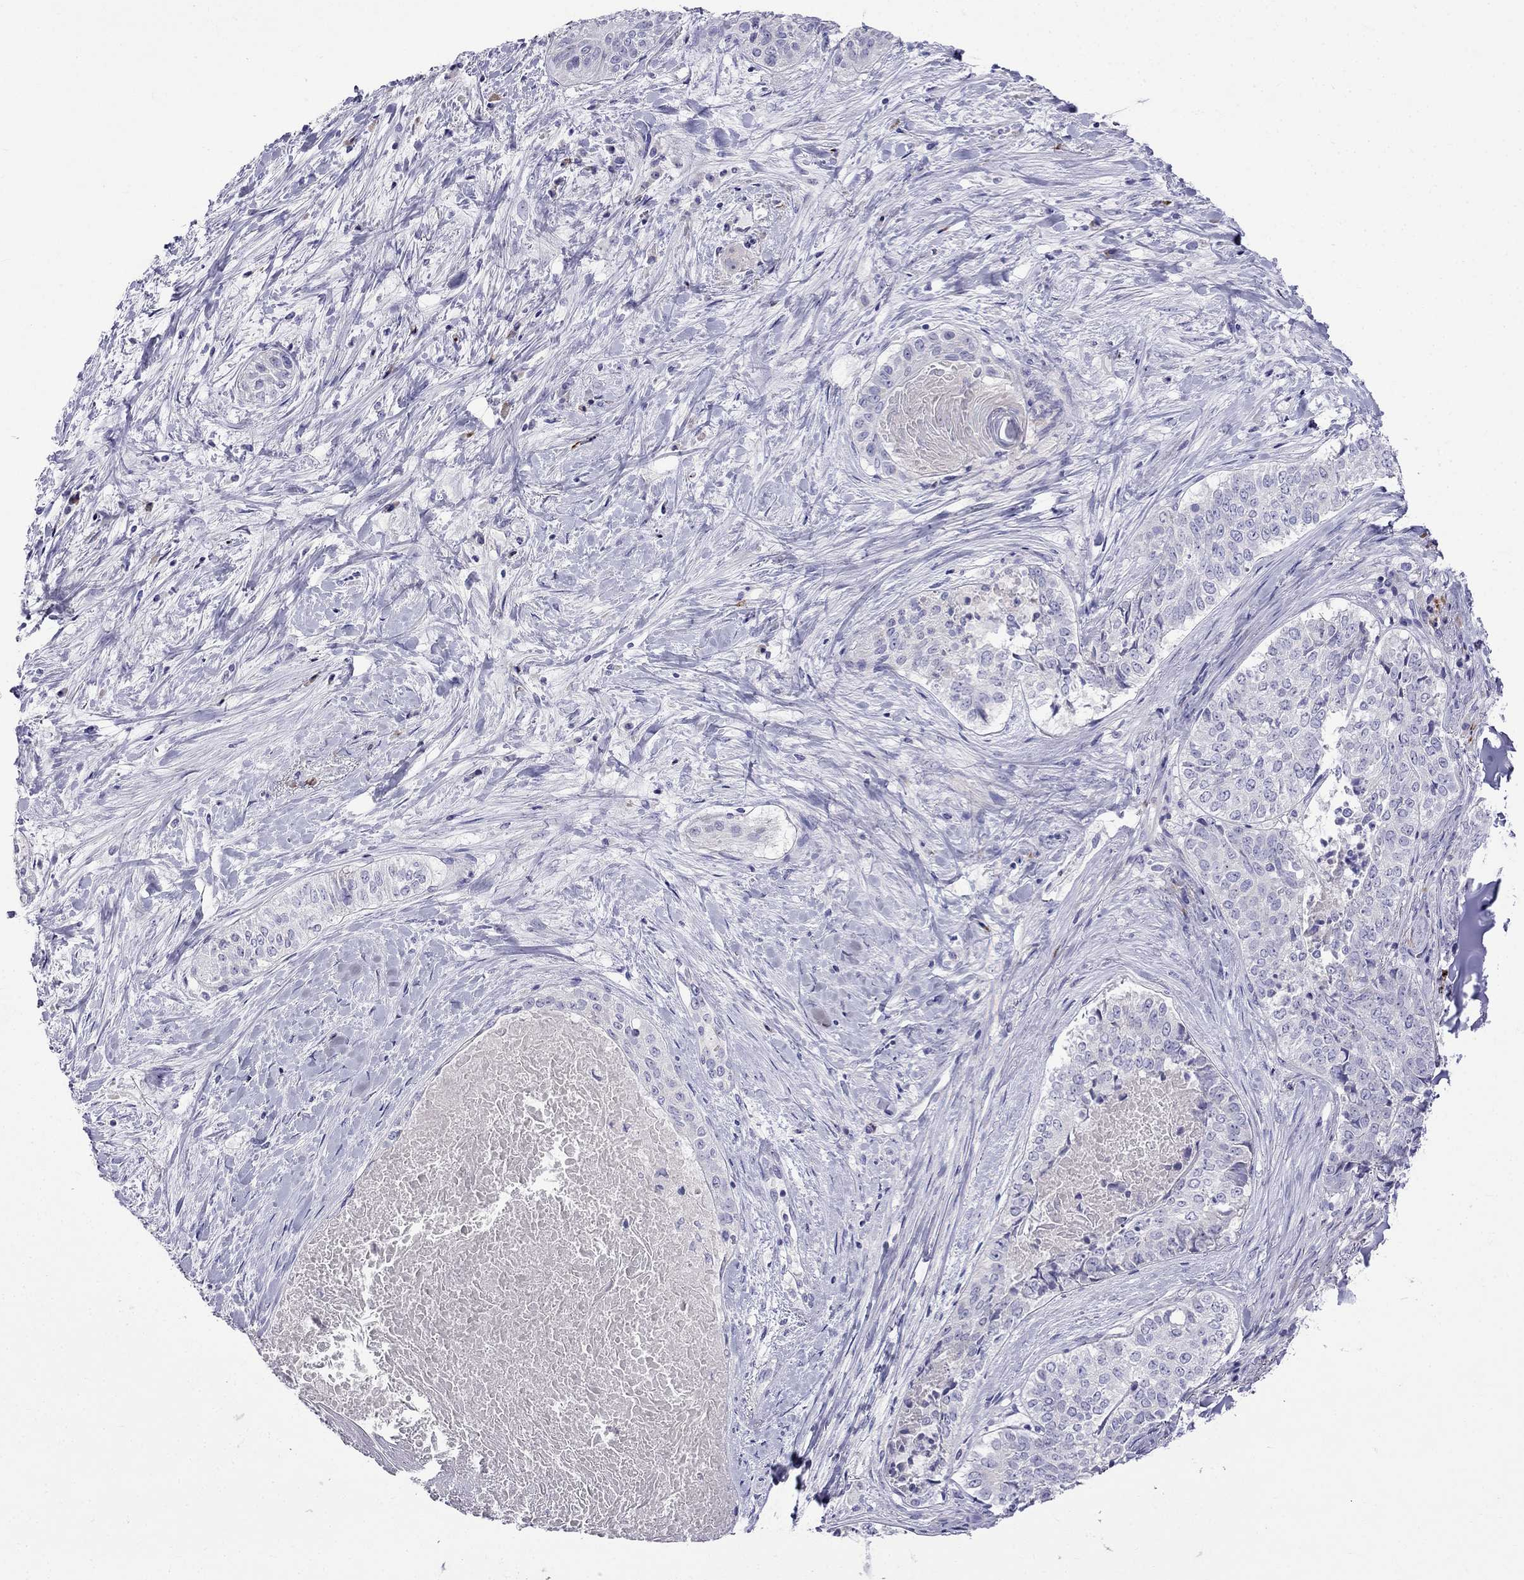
{"staining": {"intensity": "negative", "quantity": "none", "location": "none"}, "tissue": "lung cancer", "cell_type": "Tumor cells", "image_type": "cancer", "snomed": [{"axis": "morphology", "description": "Squamous cell carcinoma, NOS"}, {"axis": "topography", "description": "Lung"}], "caption": "The image shows no significant staining in tumor cells of lung cancer (squamous cell carcinoma).", "gene": "PATE1", "patient": {"sex": "male", "age": 64}}